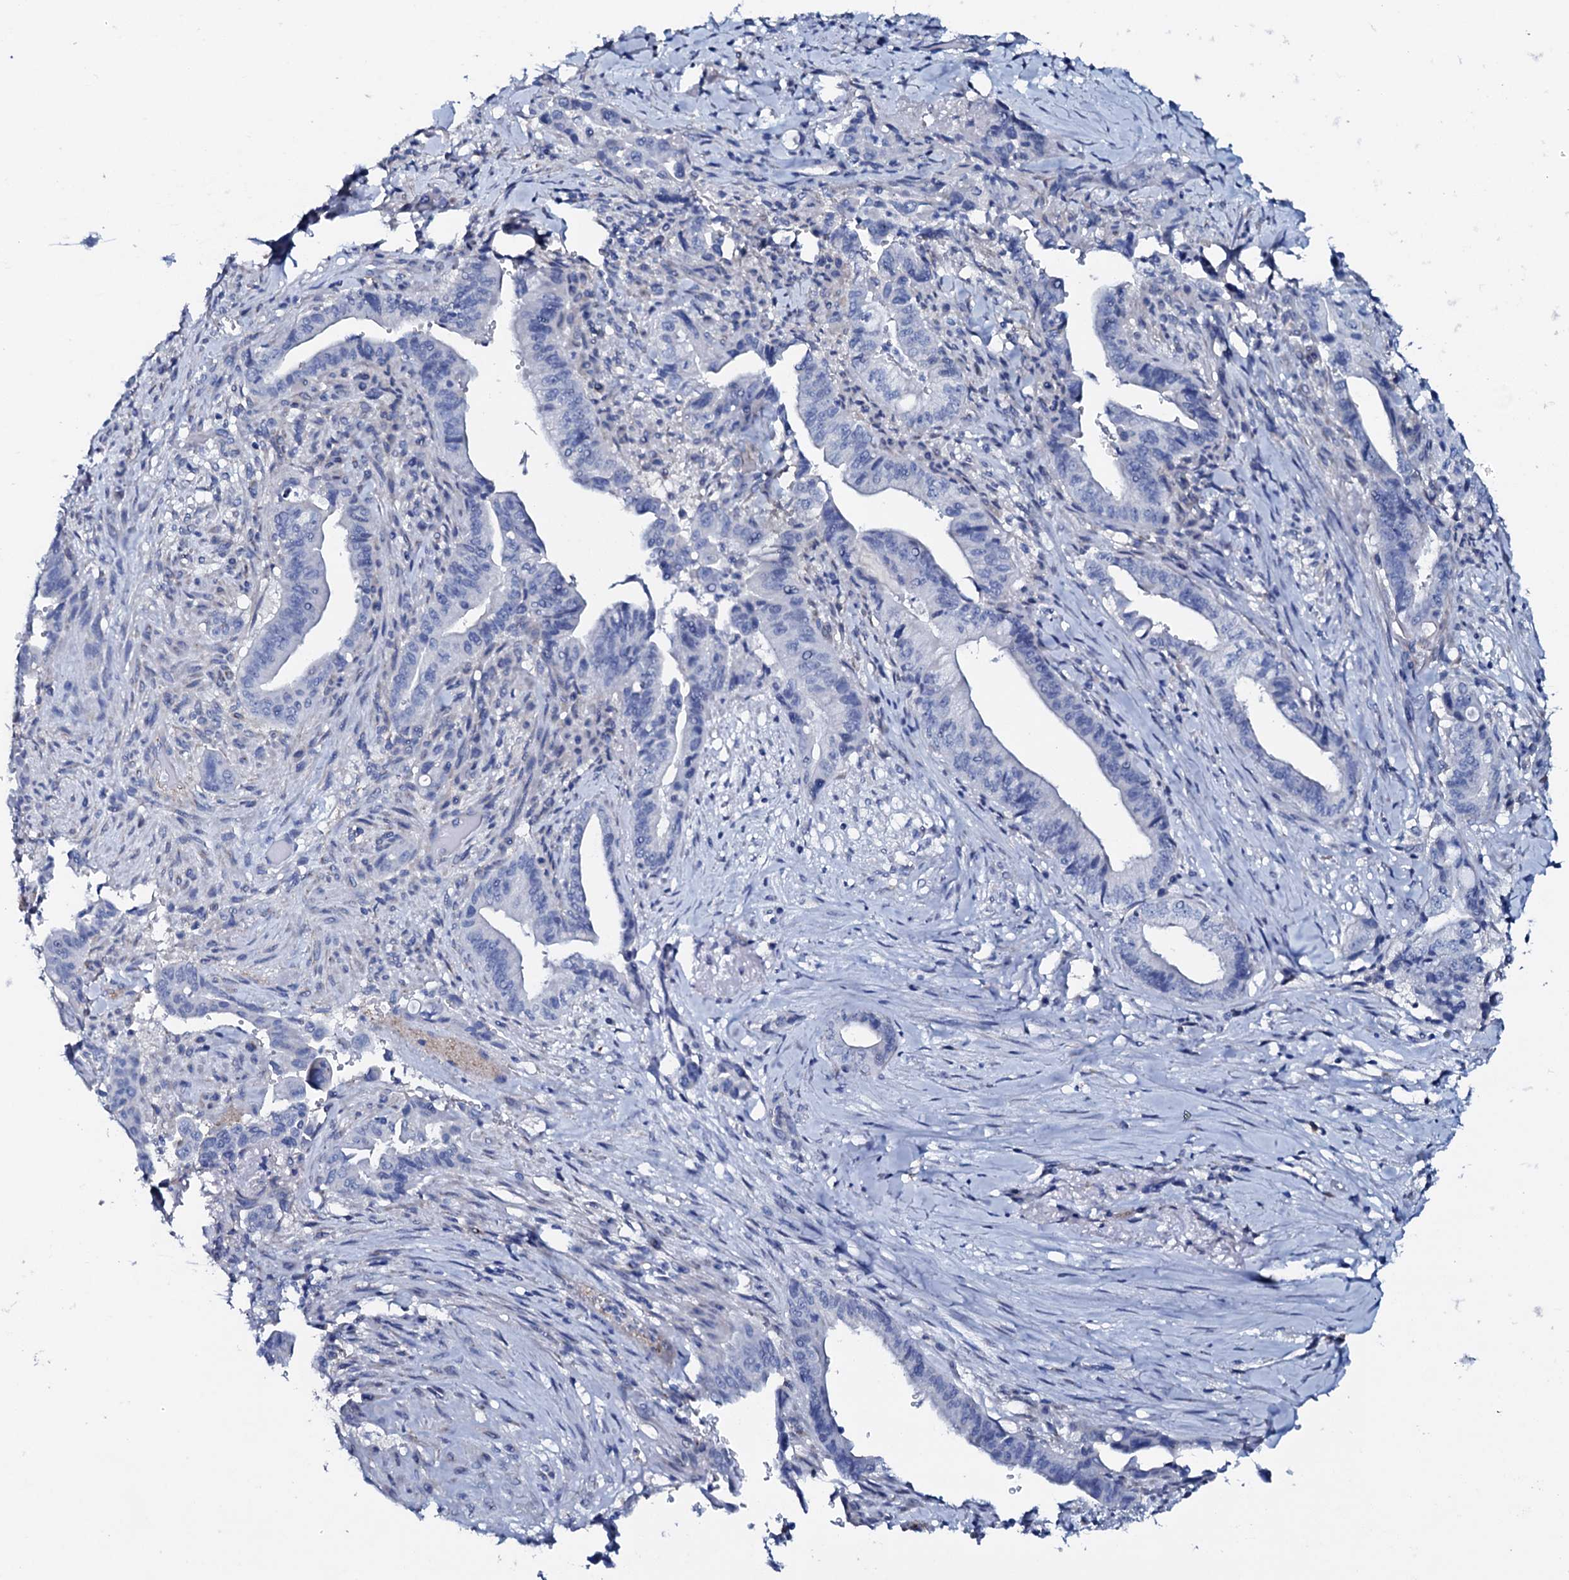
{"staining": {"intensity": "negative", "quantity": "none", "location": "none"}, "tissue": "pancreatic cancer", "cell_type": "Tumor cells", "image_type": "cancer", "snomed": [{"axis": "morphology", "description": "Adenocarcinoma, NOS"}, {"axis": "topography", "description": "Pancreas"}], "caption": "Pancreatic cancer (adenocarcinoma) was stained to show a protein in brown. There is no significant positivity in tumor cells. (DAB IHC with hematoxylin counter stain).", "gene": "AMER2", "patient": {"sex": "male", "age": 70}}